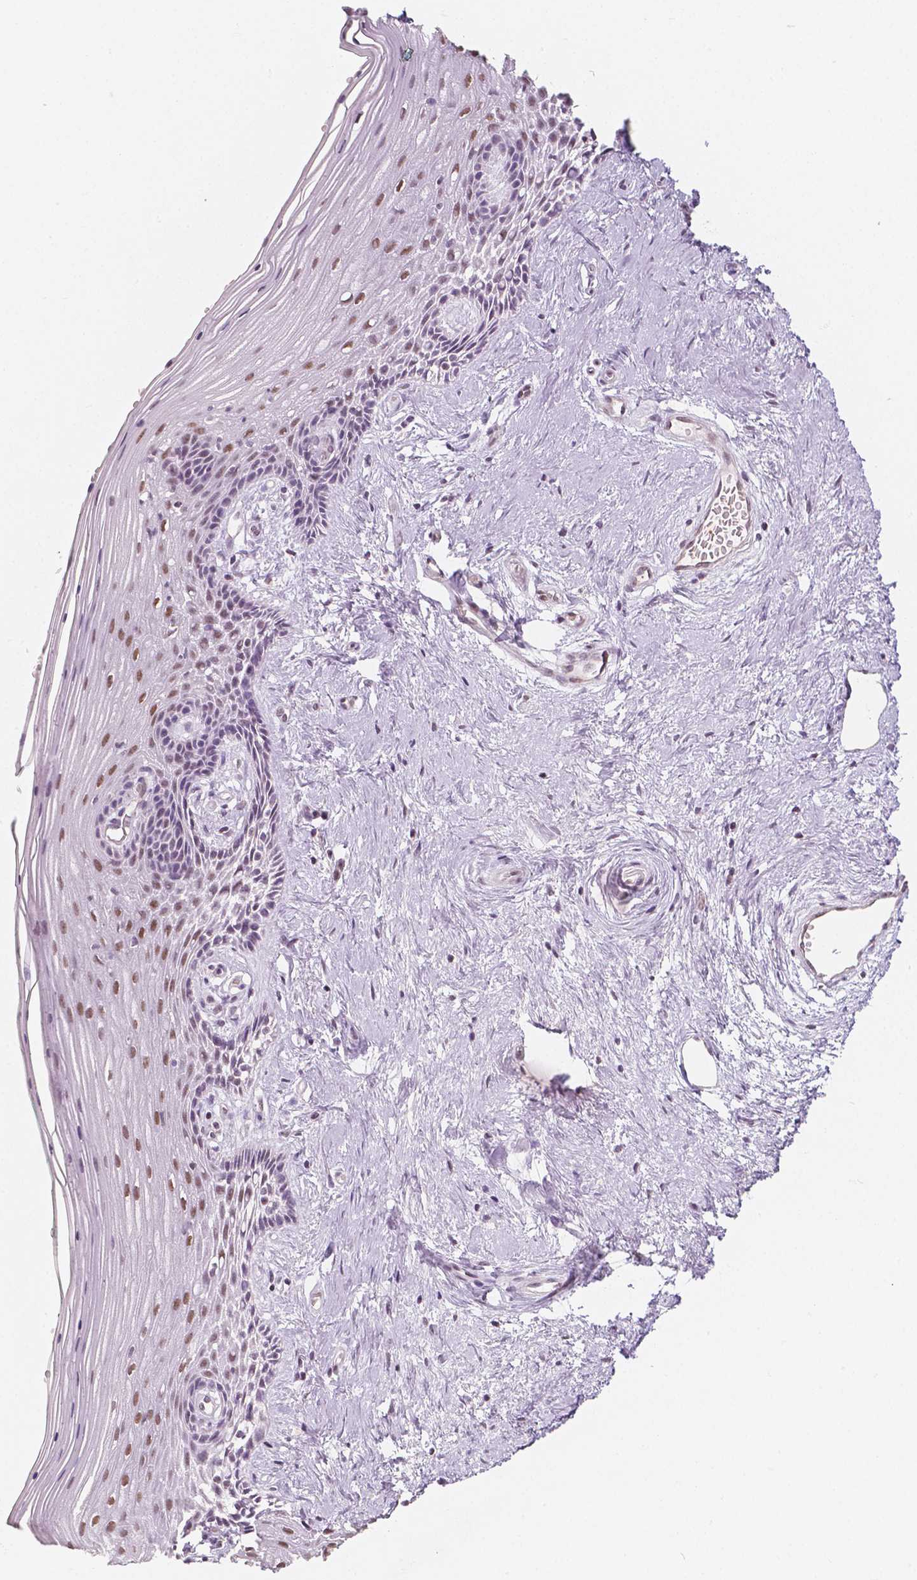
{"staining": {"intensity": "moderate", "quantity": "25%-75%", "location": "nuclear"}, "tissue": "vagina", "cell_type": "Squamous epithelial cells", "image_type": "normal", "snomed": [{"axis": "morphology", "description": "Normal tissue, NOS"}, {"axis": "topography", "description": "Vagina"}], "caption": "Protein analysis of unremarkable vagina displays moderate nuclear staining in about 25%-75% of squamous epithelial cells.", "gene": "KDM5B", "patient": {"sex": "female", "age": 45}}